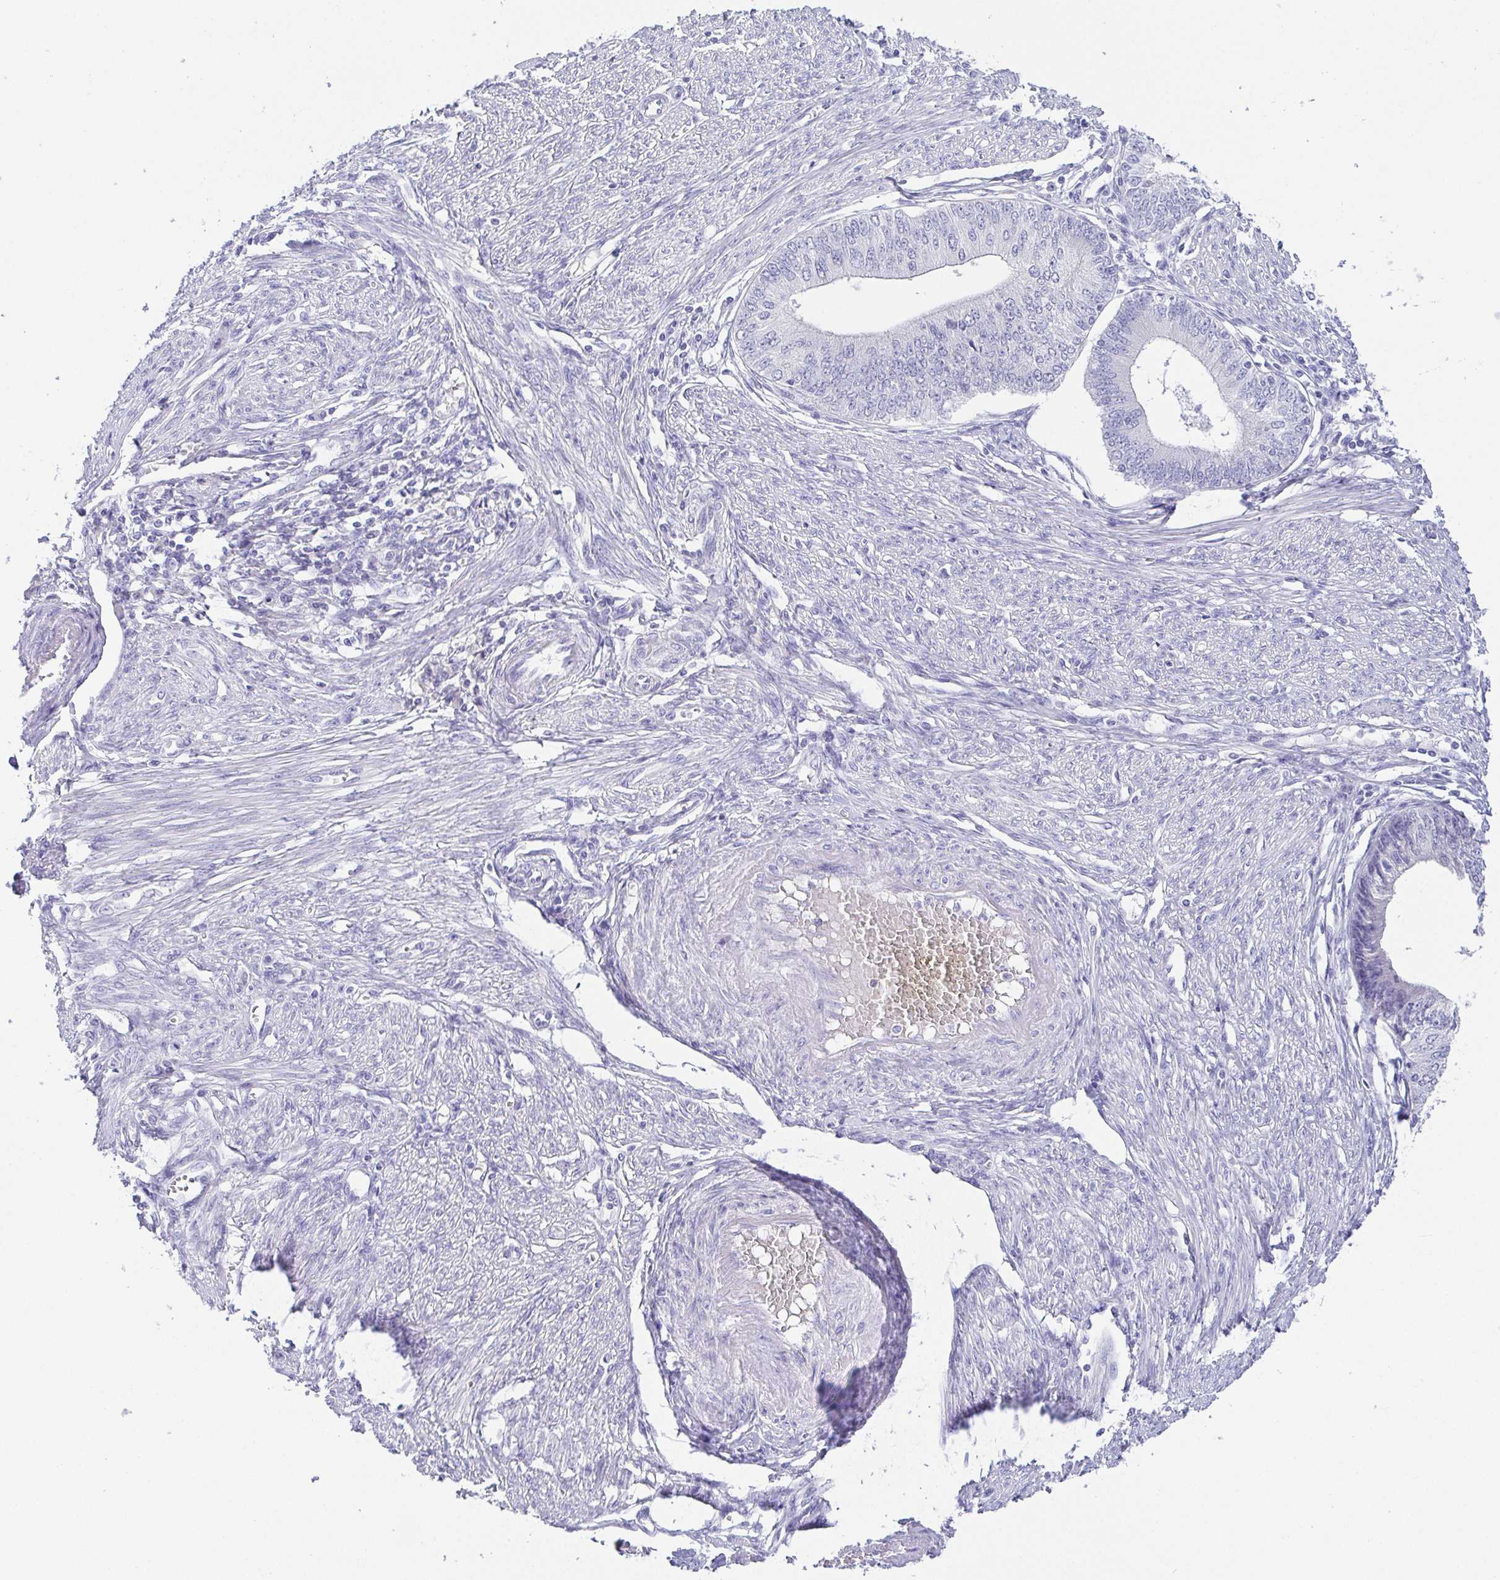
{"staining": {"intensity": "negative", "quantity": "none", "location": "none"}, "tissue": "endometrial cancer", "cell_type": "Tumor cells", "image_type": "cancer", "snomed": [{"axis": "morphology", "description": "Adenocarcinoma, NOS"}, {"axis": "topography", "description": "Endometrium"}], "caption": "DAB immunohistochemical staining of human endometrial cancer (adenocarcinoma) shows no significant positivity in tumor cells.", "gene": "HAPLN2", "patient": {"sex": "female", "age": 68}}